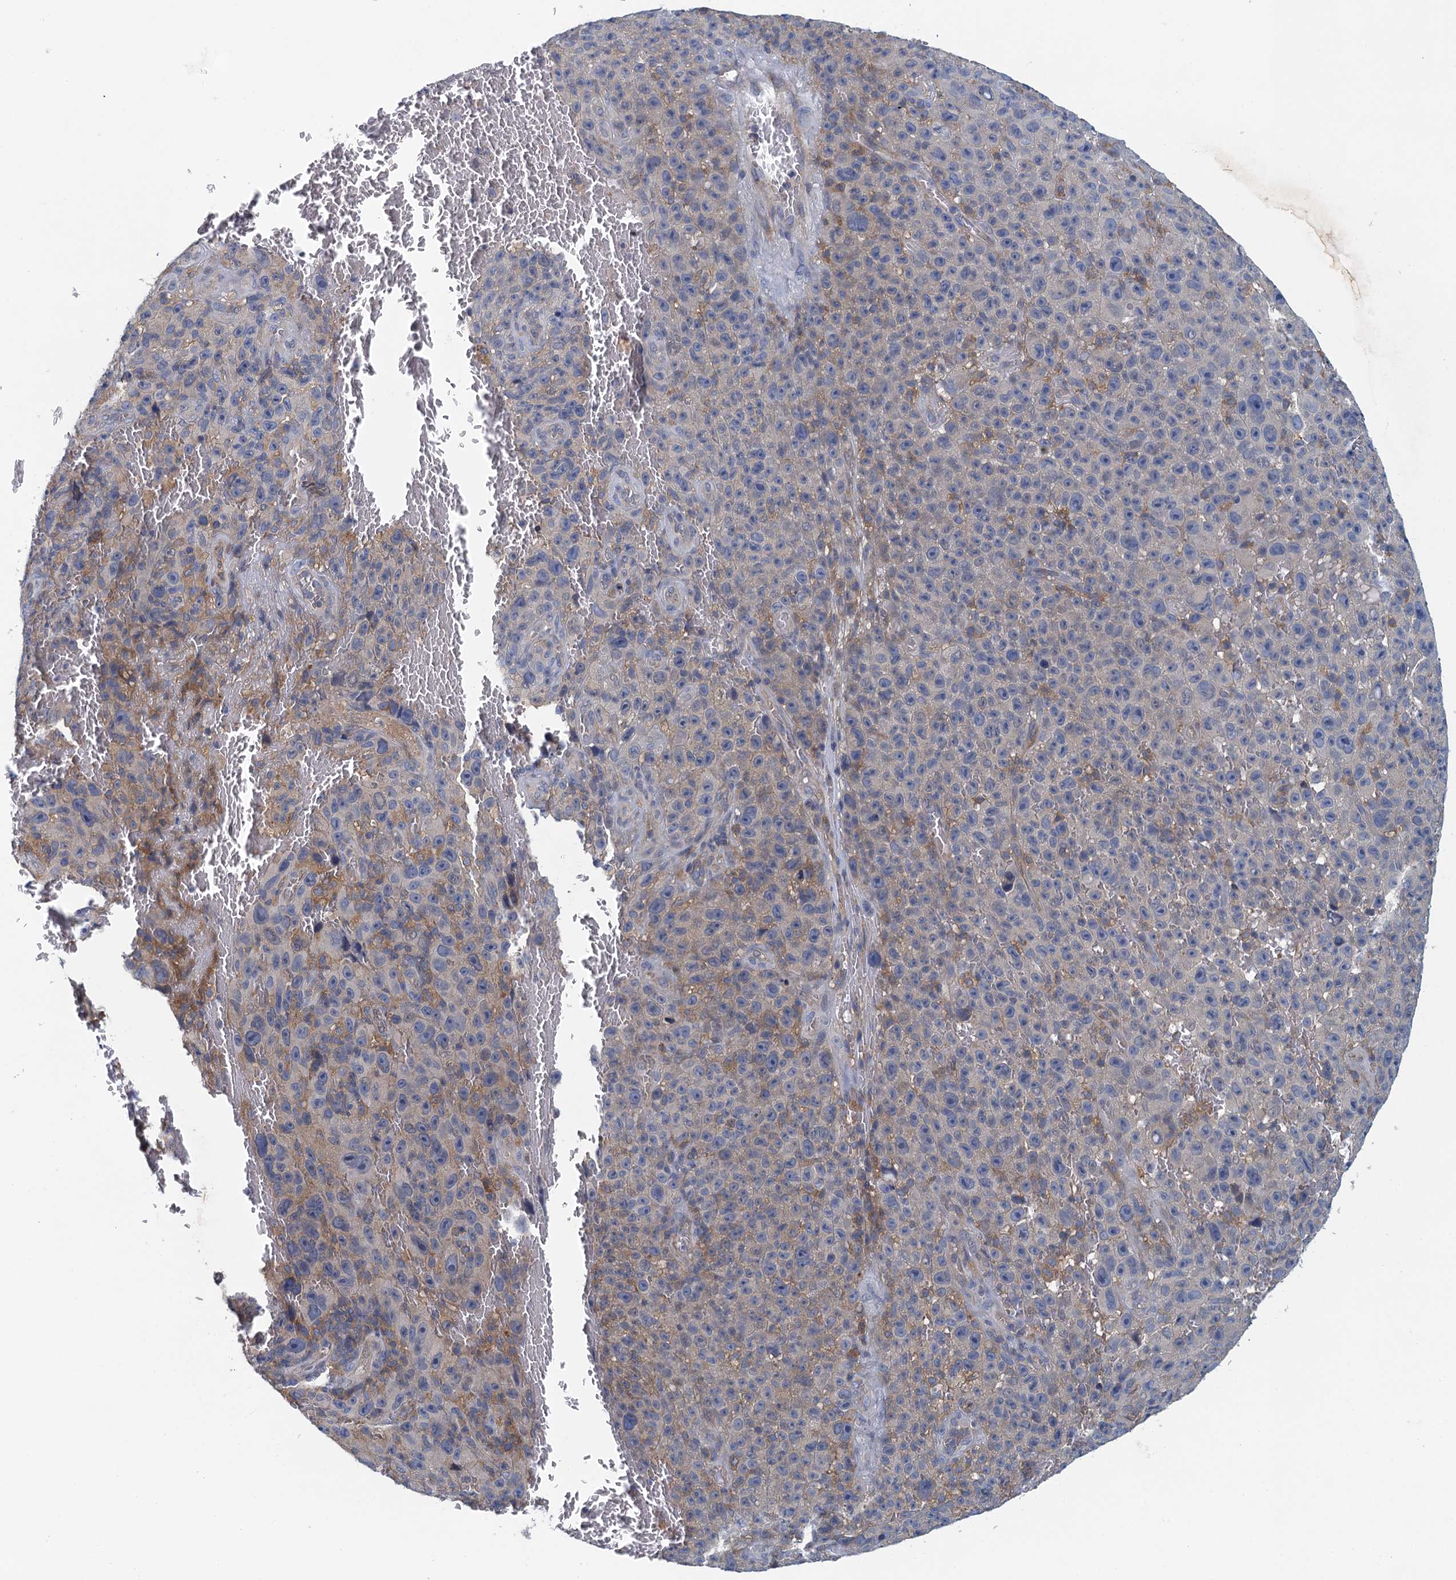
{"staining": {"intensity": "weak", "quantity": "<25%", "location": "cytoplasmic/membranous"}, "tissue": "melanoma", "cell_type": "Tumor cells", "image_type": "cancer", "snomed": [{"axis": "morphology", "description": "Malignant melanoma, NOS"}, {"axis": "topography", "description": "Skin"}], "caption": "Immunohistochemical staining of melanoma exhibits no significant expression in tumor cells.", "gene": "NCKAP1L", "patient": {"sex": "female", "age": 82}}